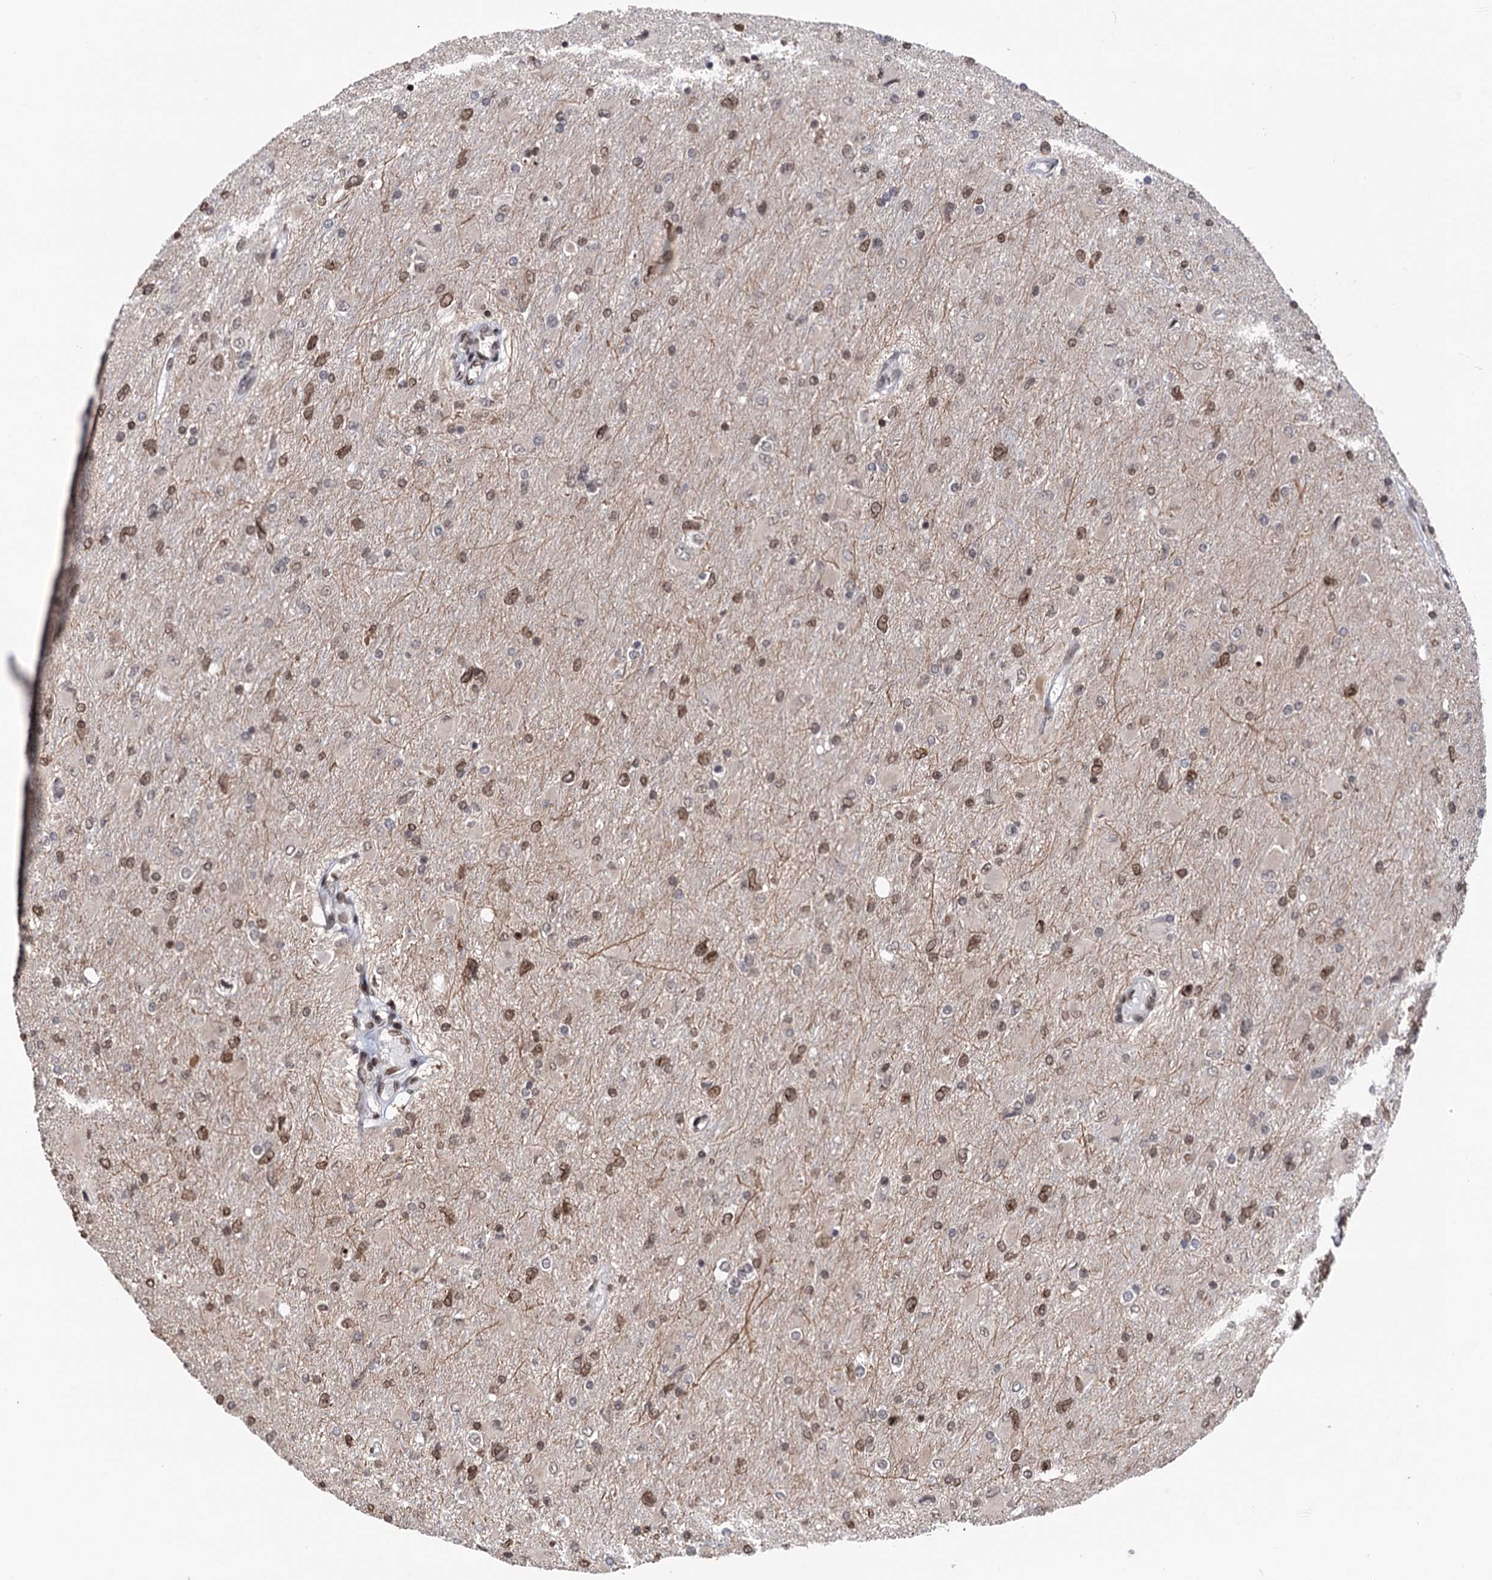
{"staining": {"intensity": "moderate", "quantity": ">75%", "location": "nuclear"}, "tissue": "glioma", "cell_type": "Tumor cells", "image_type": "cancer", "snomed": [{"axis": "morphology", "description": "Glioma, malignant, High grade"}, {"axis": "topography", "description": "Cerebral cortex"}], "caption": "Immunohistochemical staining of glioma exhibits medium levels of moderate nuclear protein expression in about >75% of tumor cells.", "gene": "CCDC77", "patient": {"sex": "female", "age": 36}}